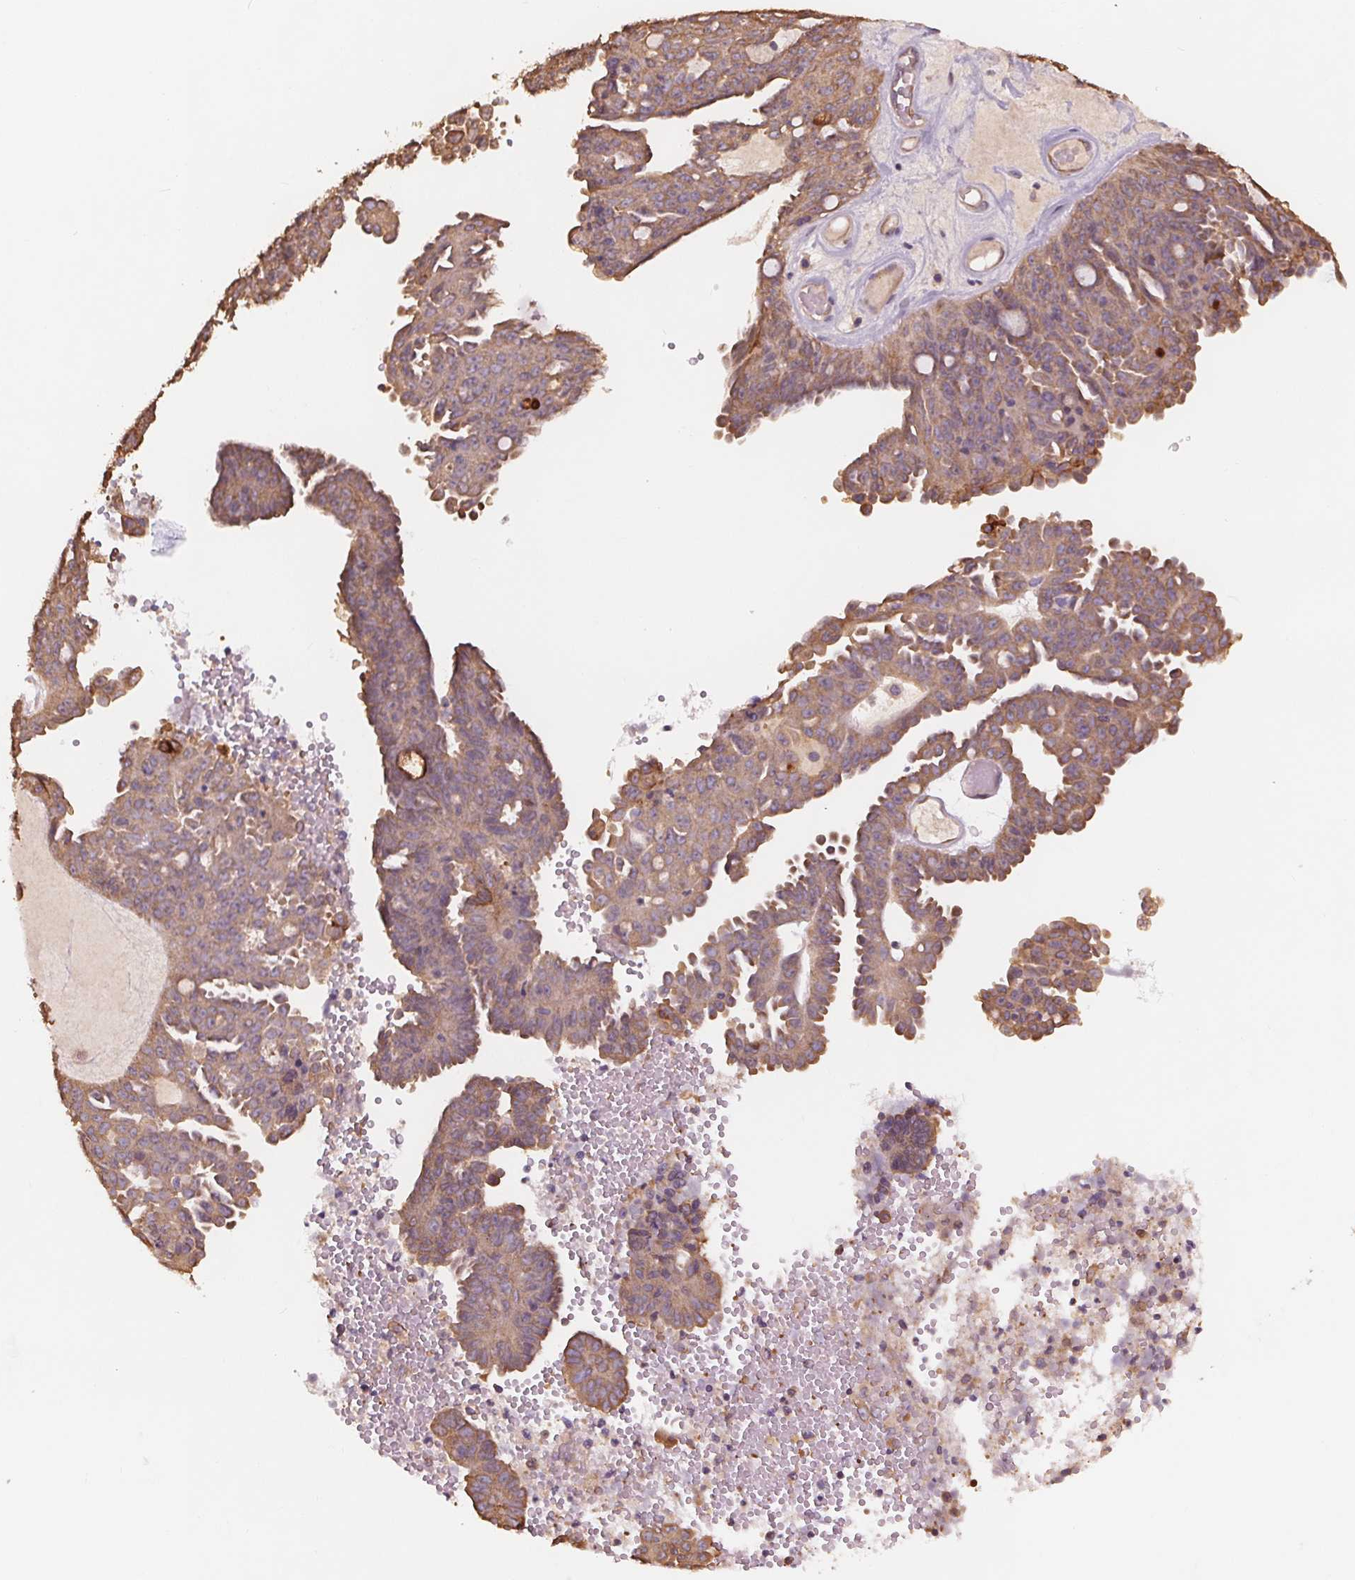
{"staining": {"intensity": "weak", "quantity": "25%-75%", "location": "cytoplasmic/membranous"}, "tissue": "ovarian cancer", "cell_type": "Tumor cells", "image_type": "cancer", "snomed": [{"axis": "morphology", "description": "Cystadenocarcinoma, serous, NOS"}, {"axis": "topography", "description": "Ovary"}], "caption": "Immunohistochemical staining of human ovarian serous cystadenocarcinoma displays low levels of weak cytoplasmic/membranous protein positivity in about 25%-75% of tumor cells.", "gene": "TMEM80", "patient": {"sex": "female", "age": 71}}